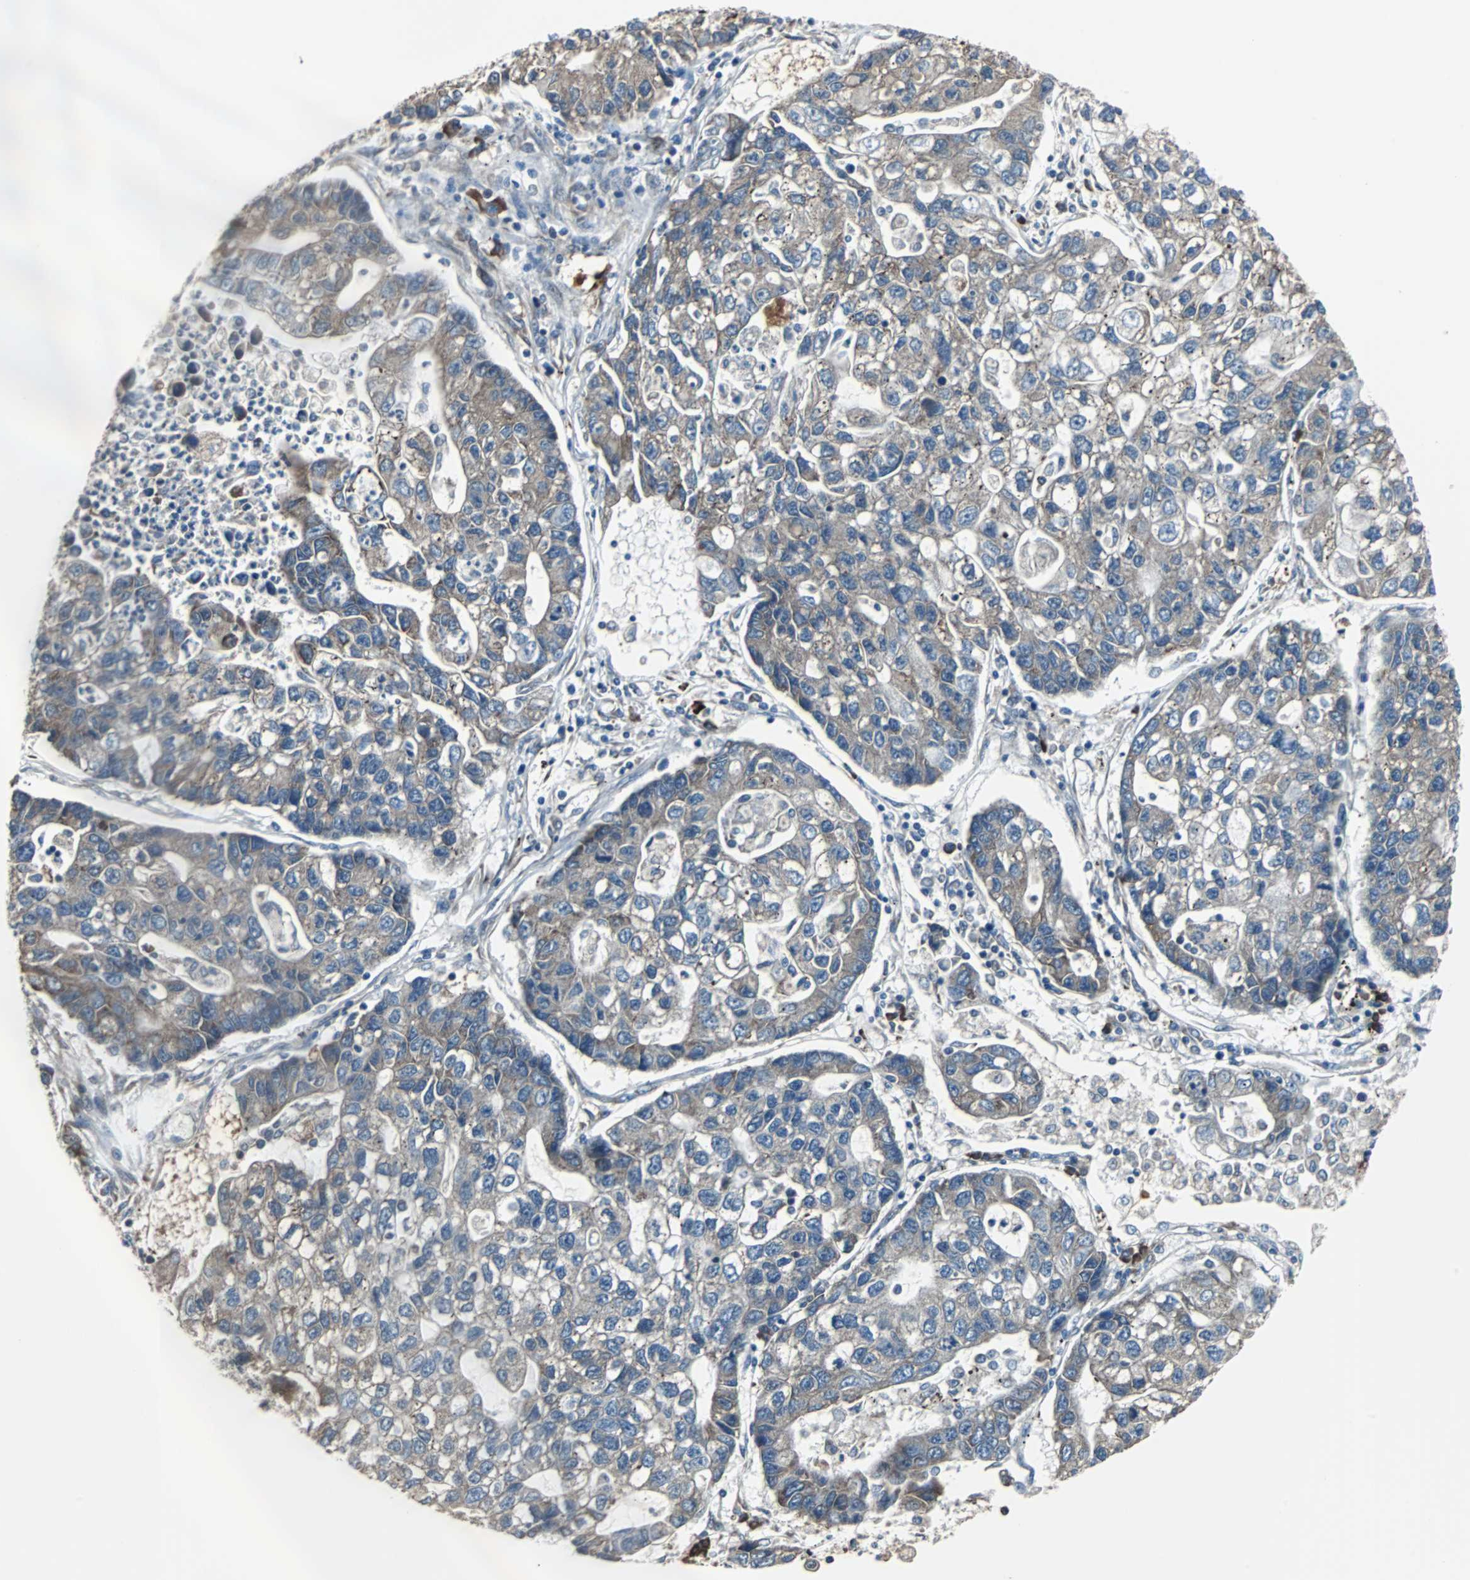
{"staining": {"intensity": "weak", "quantity": "25%-75%", "location": "cytoplasmic/membranous"}, "tissue": "lung cancer", "cell_type": "Tumor cells", "image_type": "cancer", "snomed": [{"axis": "morphology", "description": "Adenocarcinoma, NOS"}, {"axis": "topography", "description": "Lung"}], "caption": "The photomicrograph reveals staining of lung adenocarcinoma, revealing weak cytoplasmic/membranous protein positivity (brown color) within tumor cells. The staining was performed using DAB (3,3'-diaminobenzidine), with brown indicating positive protein expression. Nuclei are stained blue with hematoxylin.", "gene": "CHP1", "patient": {"sex": "female", "age": 51}}